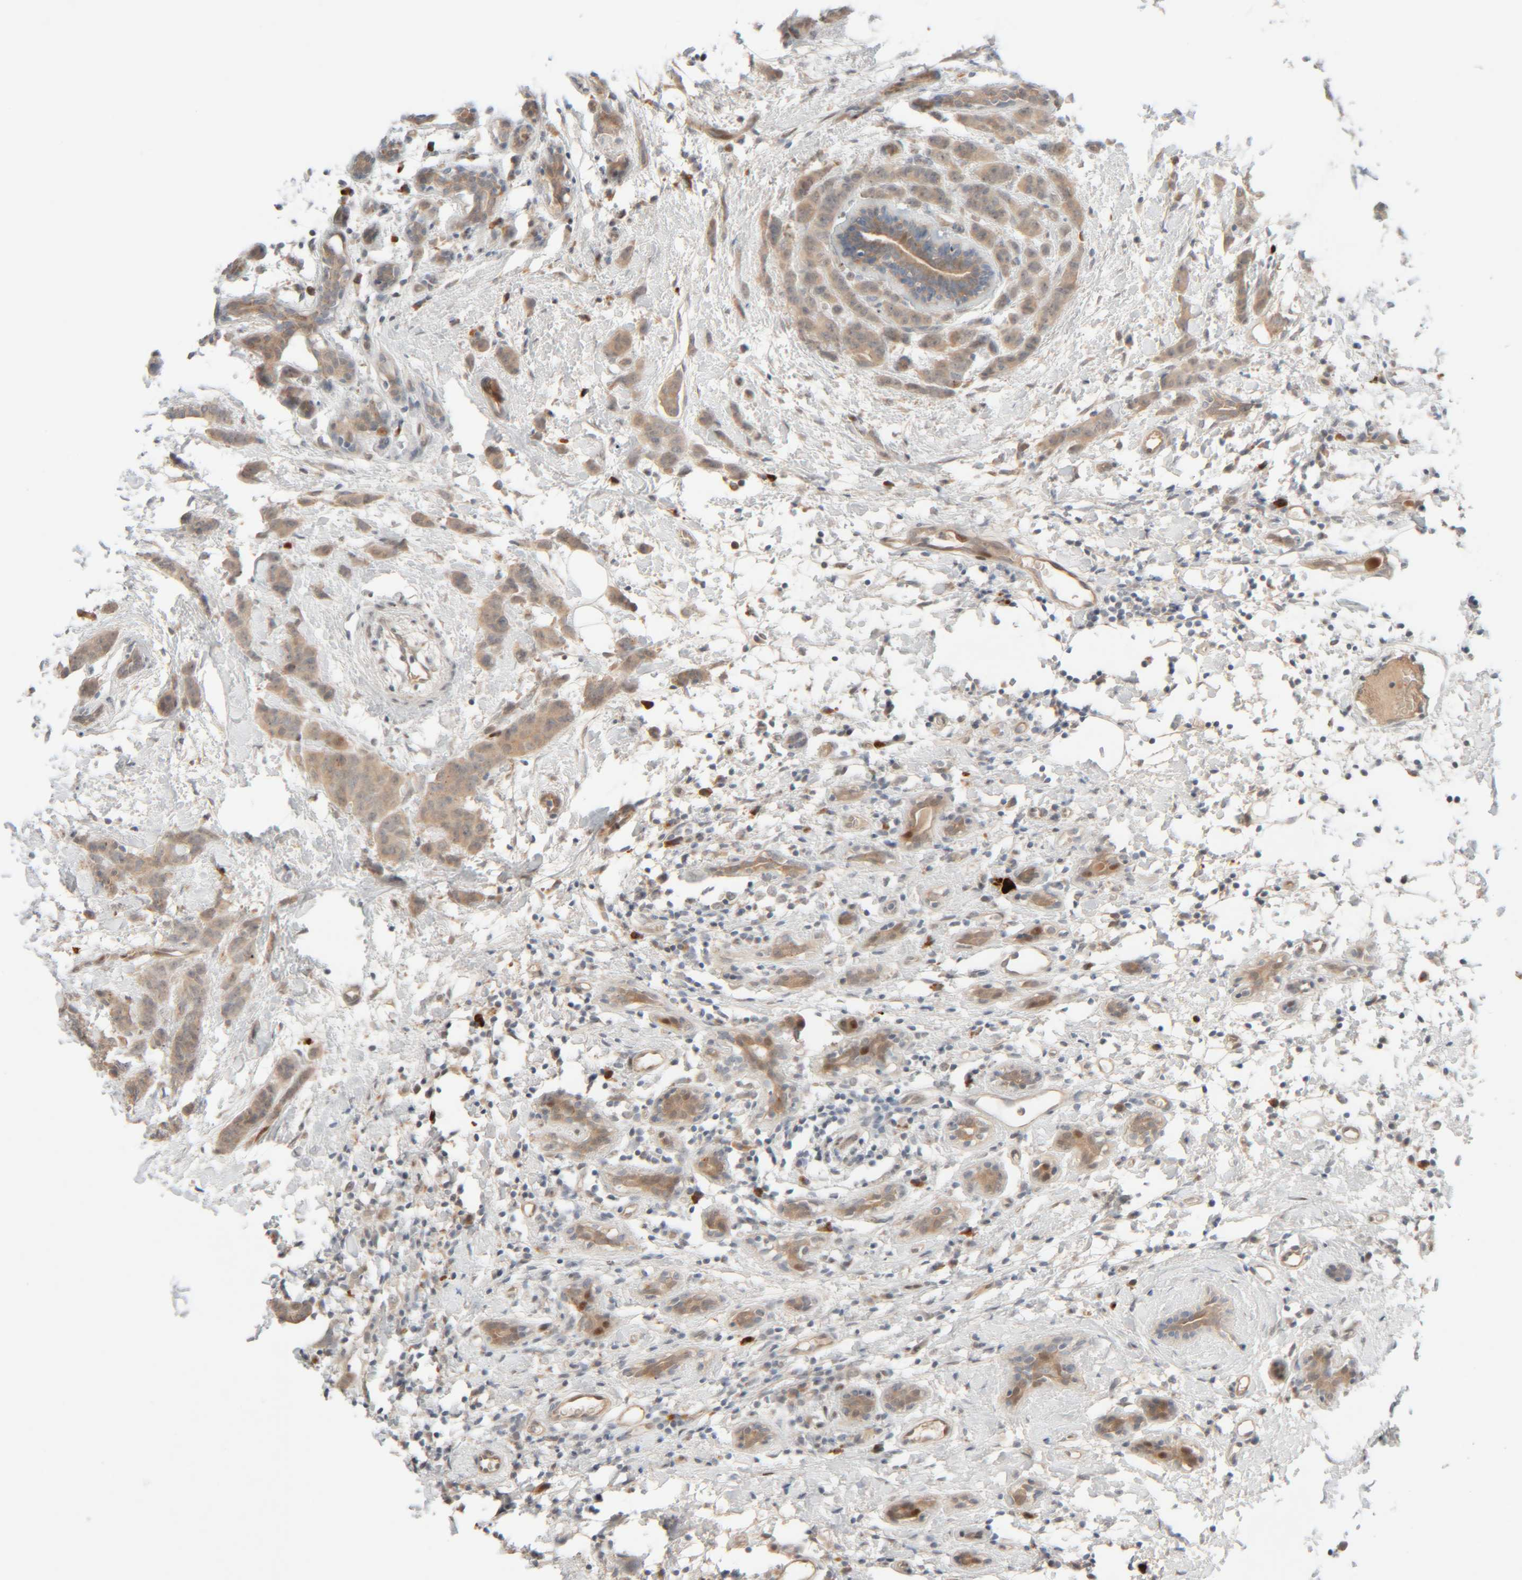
{"staining": {"intensity": "weak", "quantity": ">75%", "location": "cytoplasmic/membranous"}, "tissue": "breast cancer", "cell_type": "Tumor cells", "image_type": "cancer", "snomed": [{"axis": "morphology", "description": "Normal tissue, NOS"}, {"axis": "morphology", "description": "Duct carcinoma"}, {"axis": "topography", "description": "Breast"}], "caption": "Immunohistochemical staining of breast cancer displays low levels of weak cytoplasmic/membranous positivity in approximately >75% of tumor cells.", "gene": "CHKA", "patient": {"sex": "female", "age": 40}}